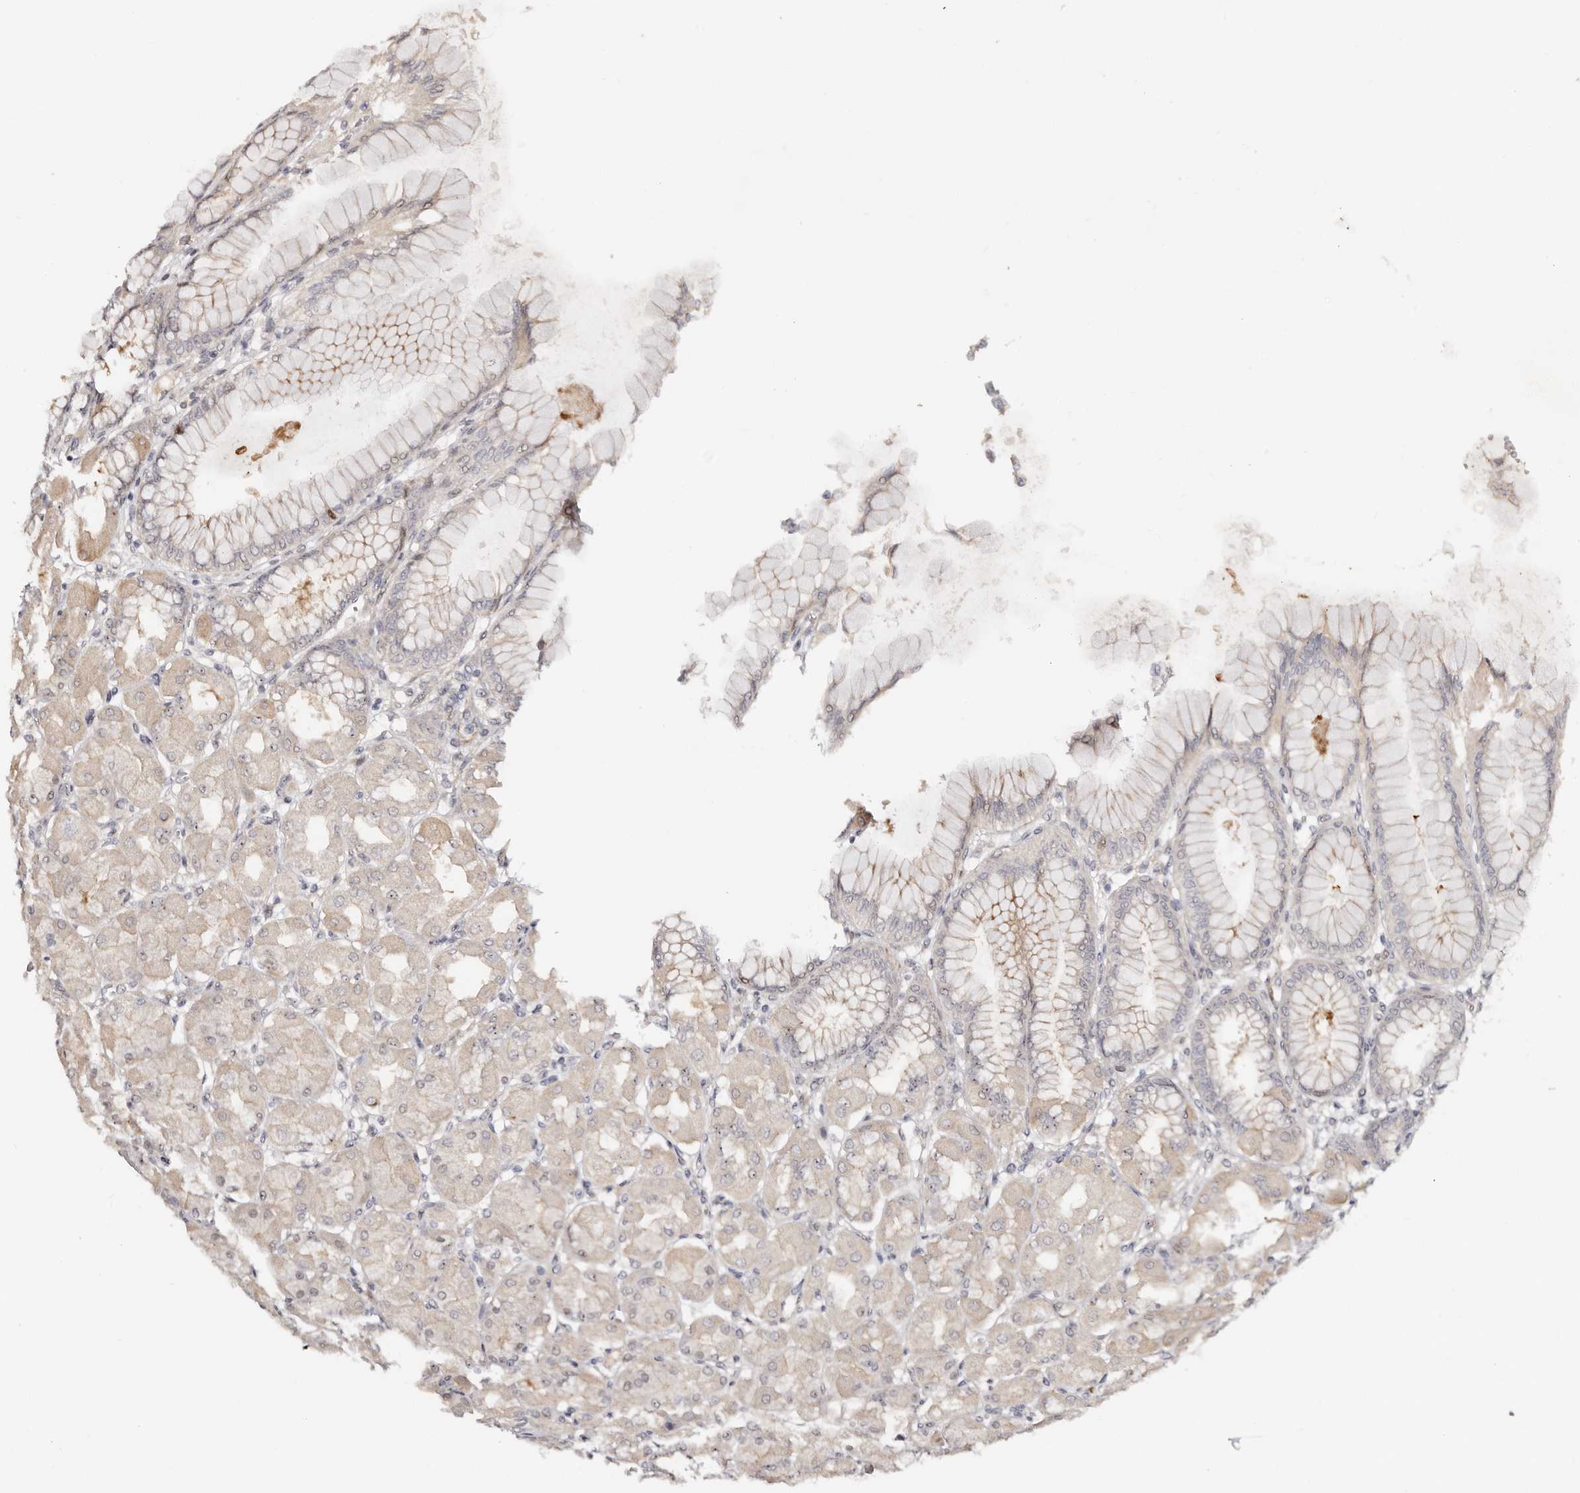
{"staining": {"intensity": "moderate", "quantity": "25%-75%", "location": "cytoplasmic/membranous,nuclear"}, "tissue": "stomach", "cell_type": "Glandular cells", "image_type": "normal", "snomed": [{"axis": "morphology", "description": "Normal tissue, NOS"}, {"axis": "topography", "description": "Stomach, upper"}], "caption": "This image demonstrates immunohistochemistry (IHC) staining of unremarkable human stomach, with medium moderate cytoplasmic/membranous,nuclear staining in approximately 25%-75% of glandular cells.", "gene": "ODF2L", "patient": {"sex": "female", "age": 56}}